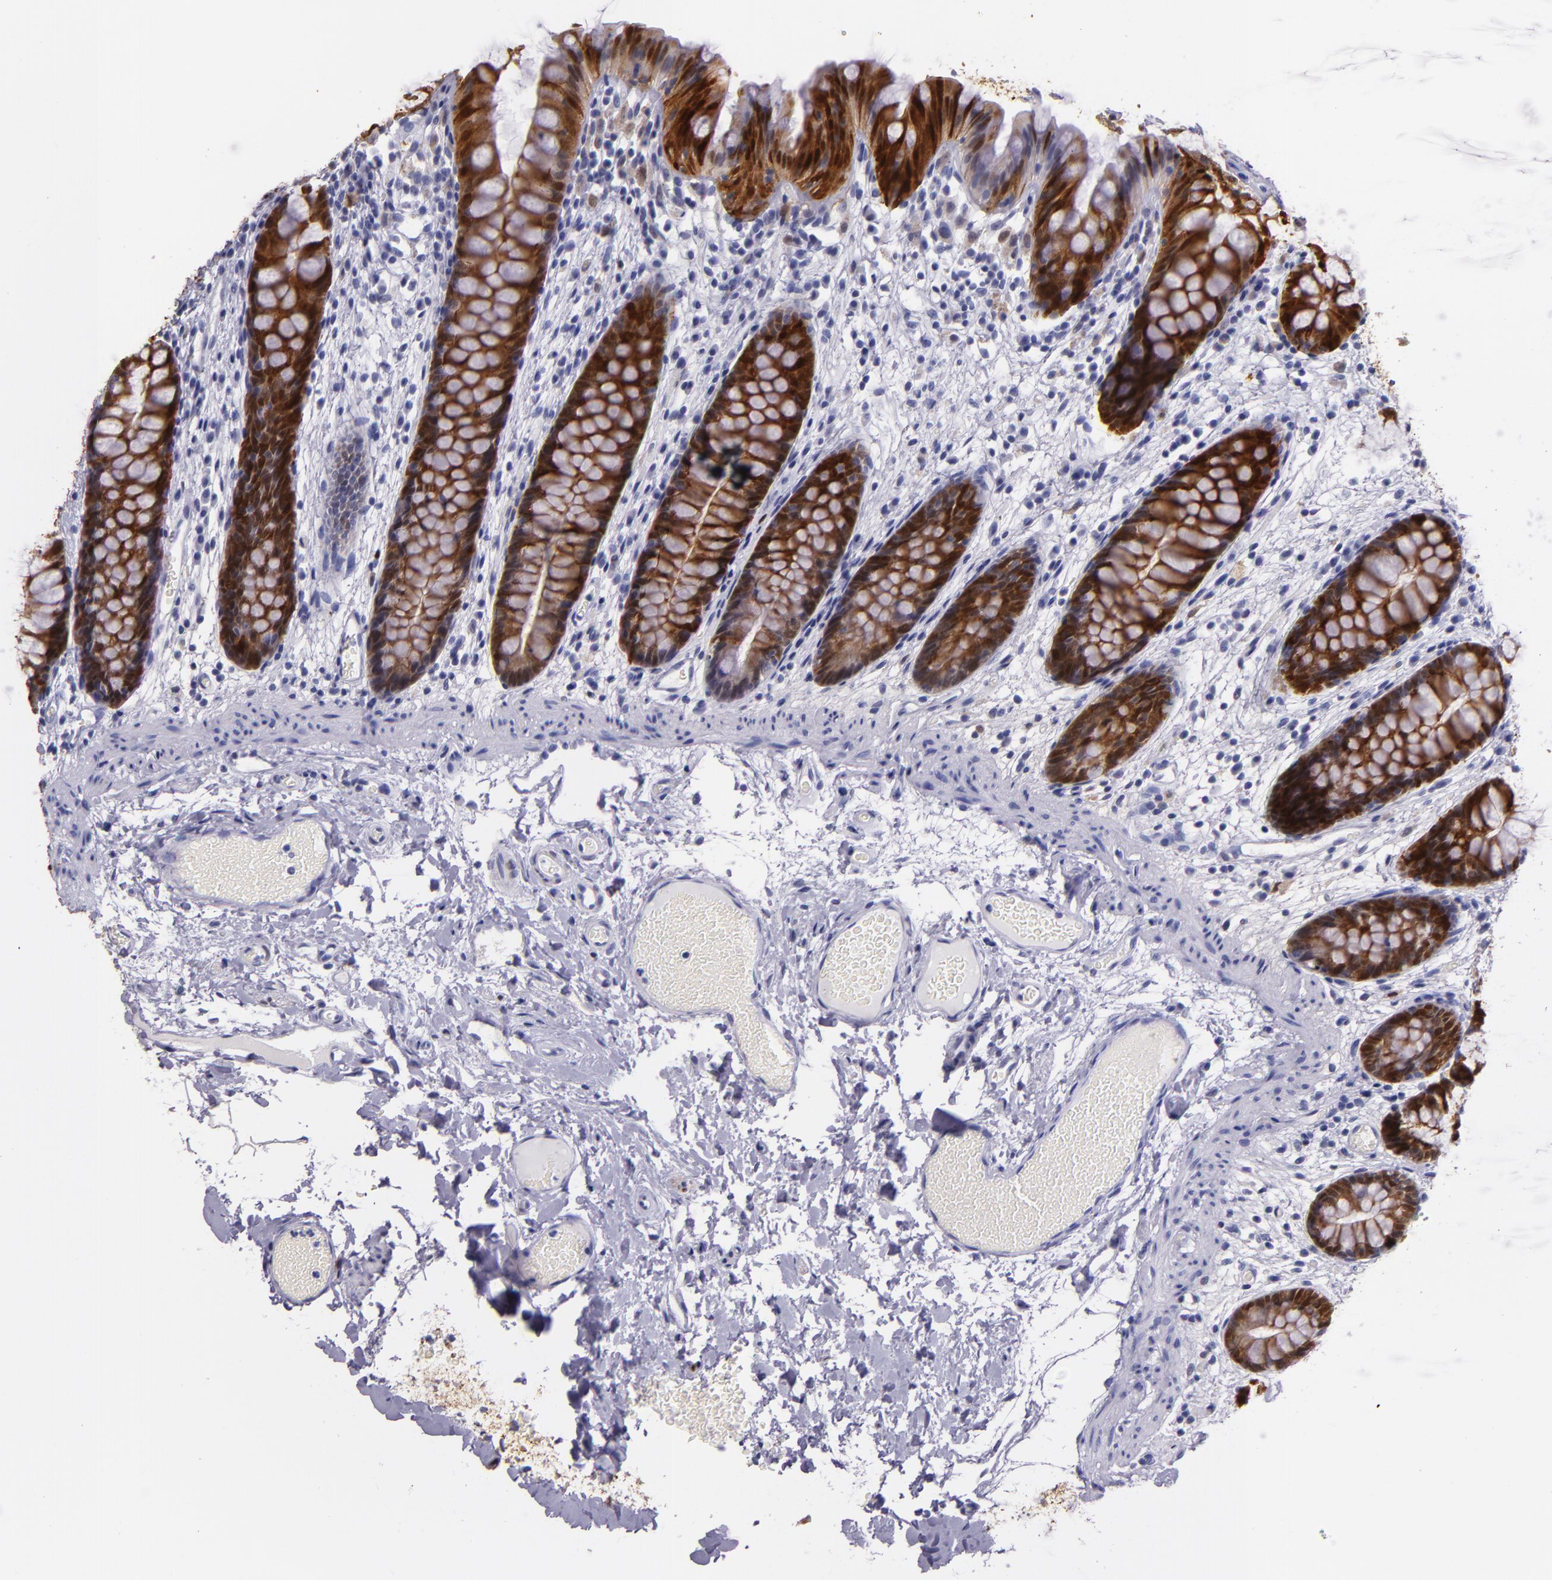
{"staining": {"intensity": "negative", "quantity": "none", "location": "none"}, "tissue": "colon", "cell_type": "Endothelial cells", "image_type": "normal", "snomed": [{"axis": "morphology", "description": "Normal tissue, NOS"}, {"axis": "topography", "description": "Smooth muscle"}, {"axis": "topography", "description": "Colon"}], "caption": "A high-resolution image shows IHC staining of unremarkable colon, which shows no significant staining in endothelial cells. (Immunohistochemistry, brightfield microscopy, high magnification).", "gene": "MT1A", "patient": {"sex": "male", "age": 67}}